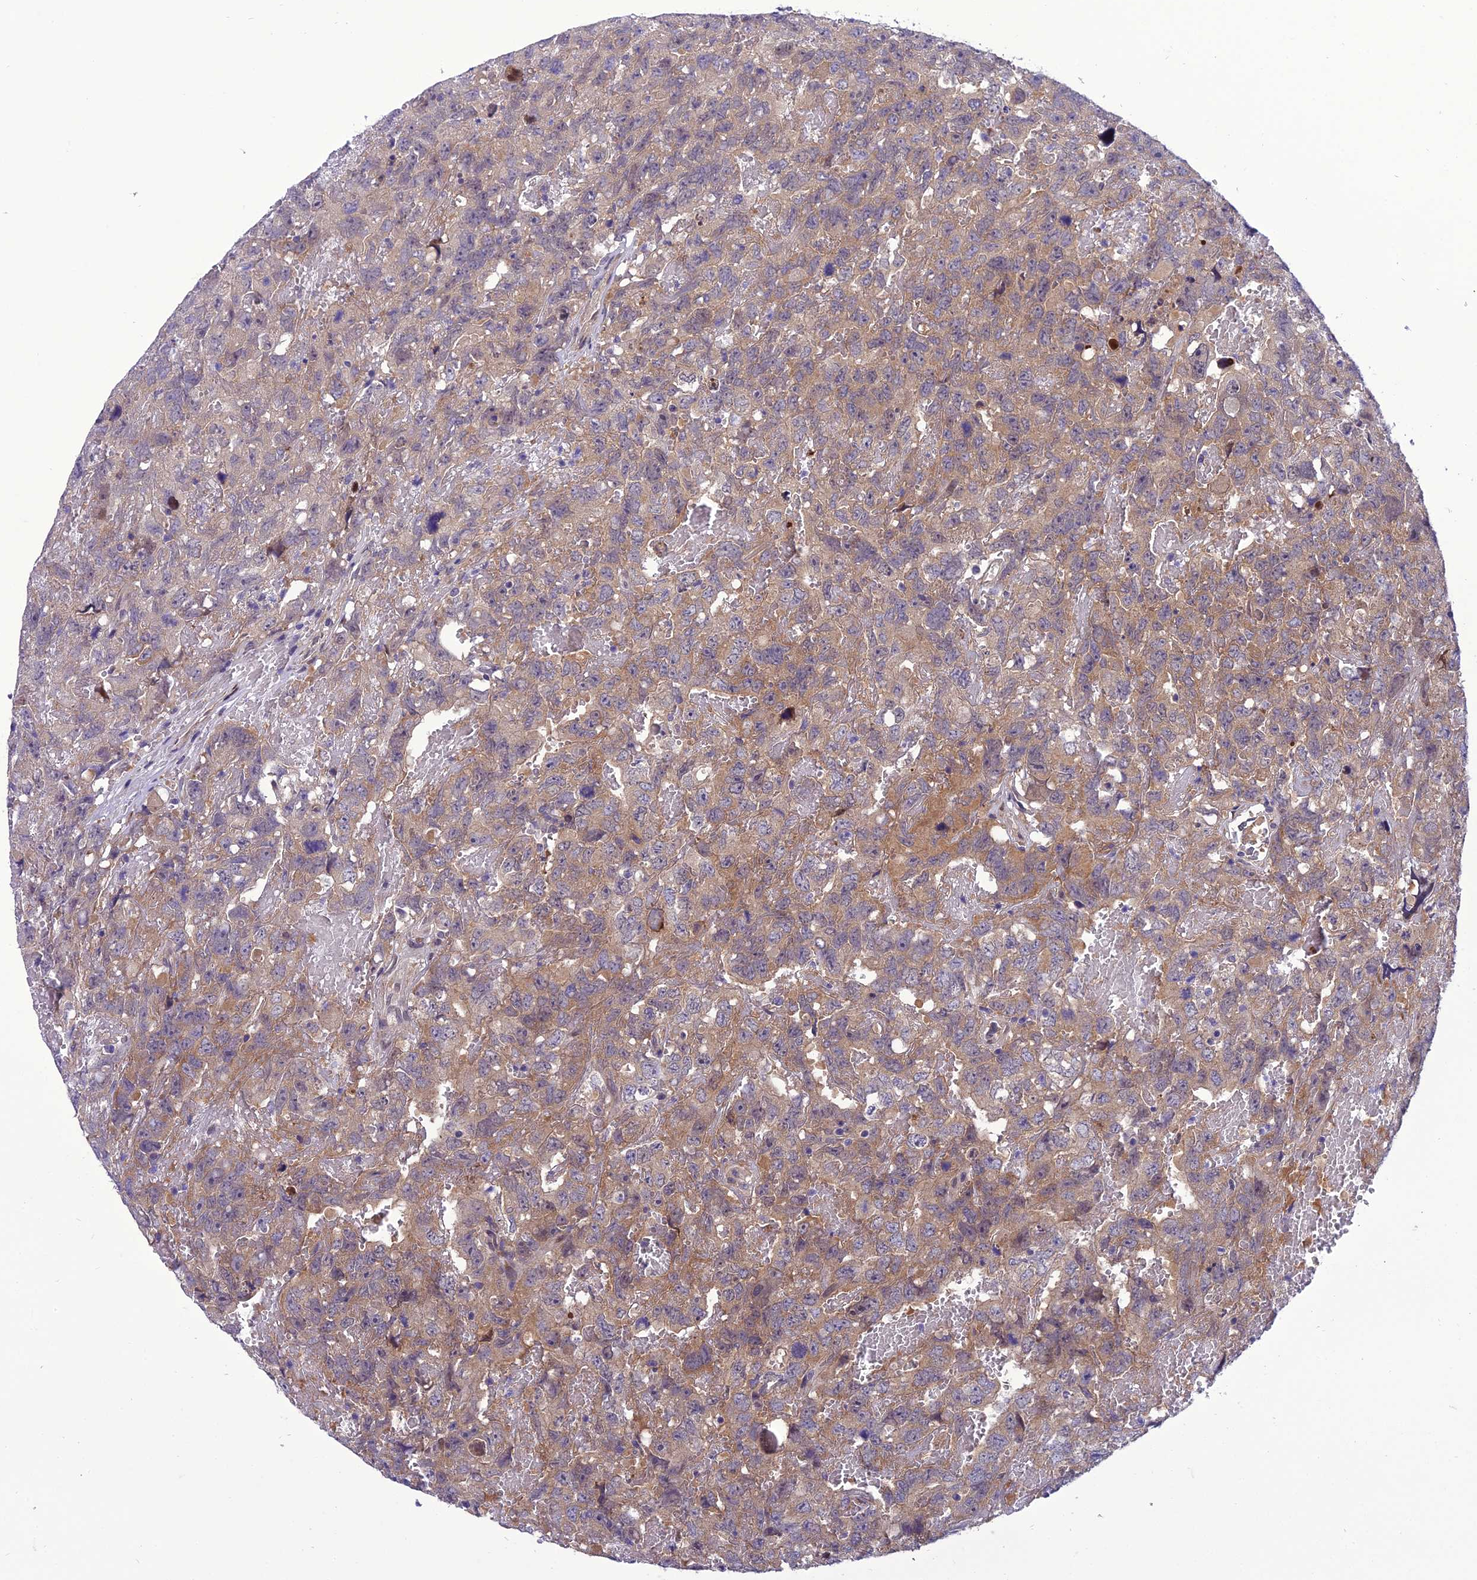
{"staining": {"intensity": "weak", "quantity": "25%-75%", "location": "cytoplasmic/membranous"}, "tissue": "testis cancer", "cell_type": "Tumor cells", "image_type": "cancer", "snomed": [{"axis": "morphology", "description": "Carcinoma, Embryonal, NOS"}, {"axis": "topography", "description": "Testis"}], "caption": "The histopathology image displays a brown stain indicating the presence of a protein in the cytoplasmic/membranous of tumor cells in embryonal carcinoma (testis).", "gene": "GAB4", "patient": {"sex": "male", "age": 45}}